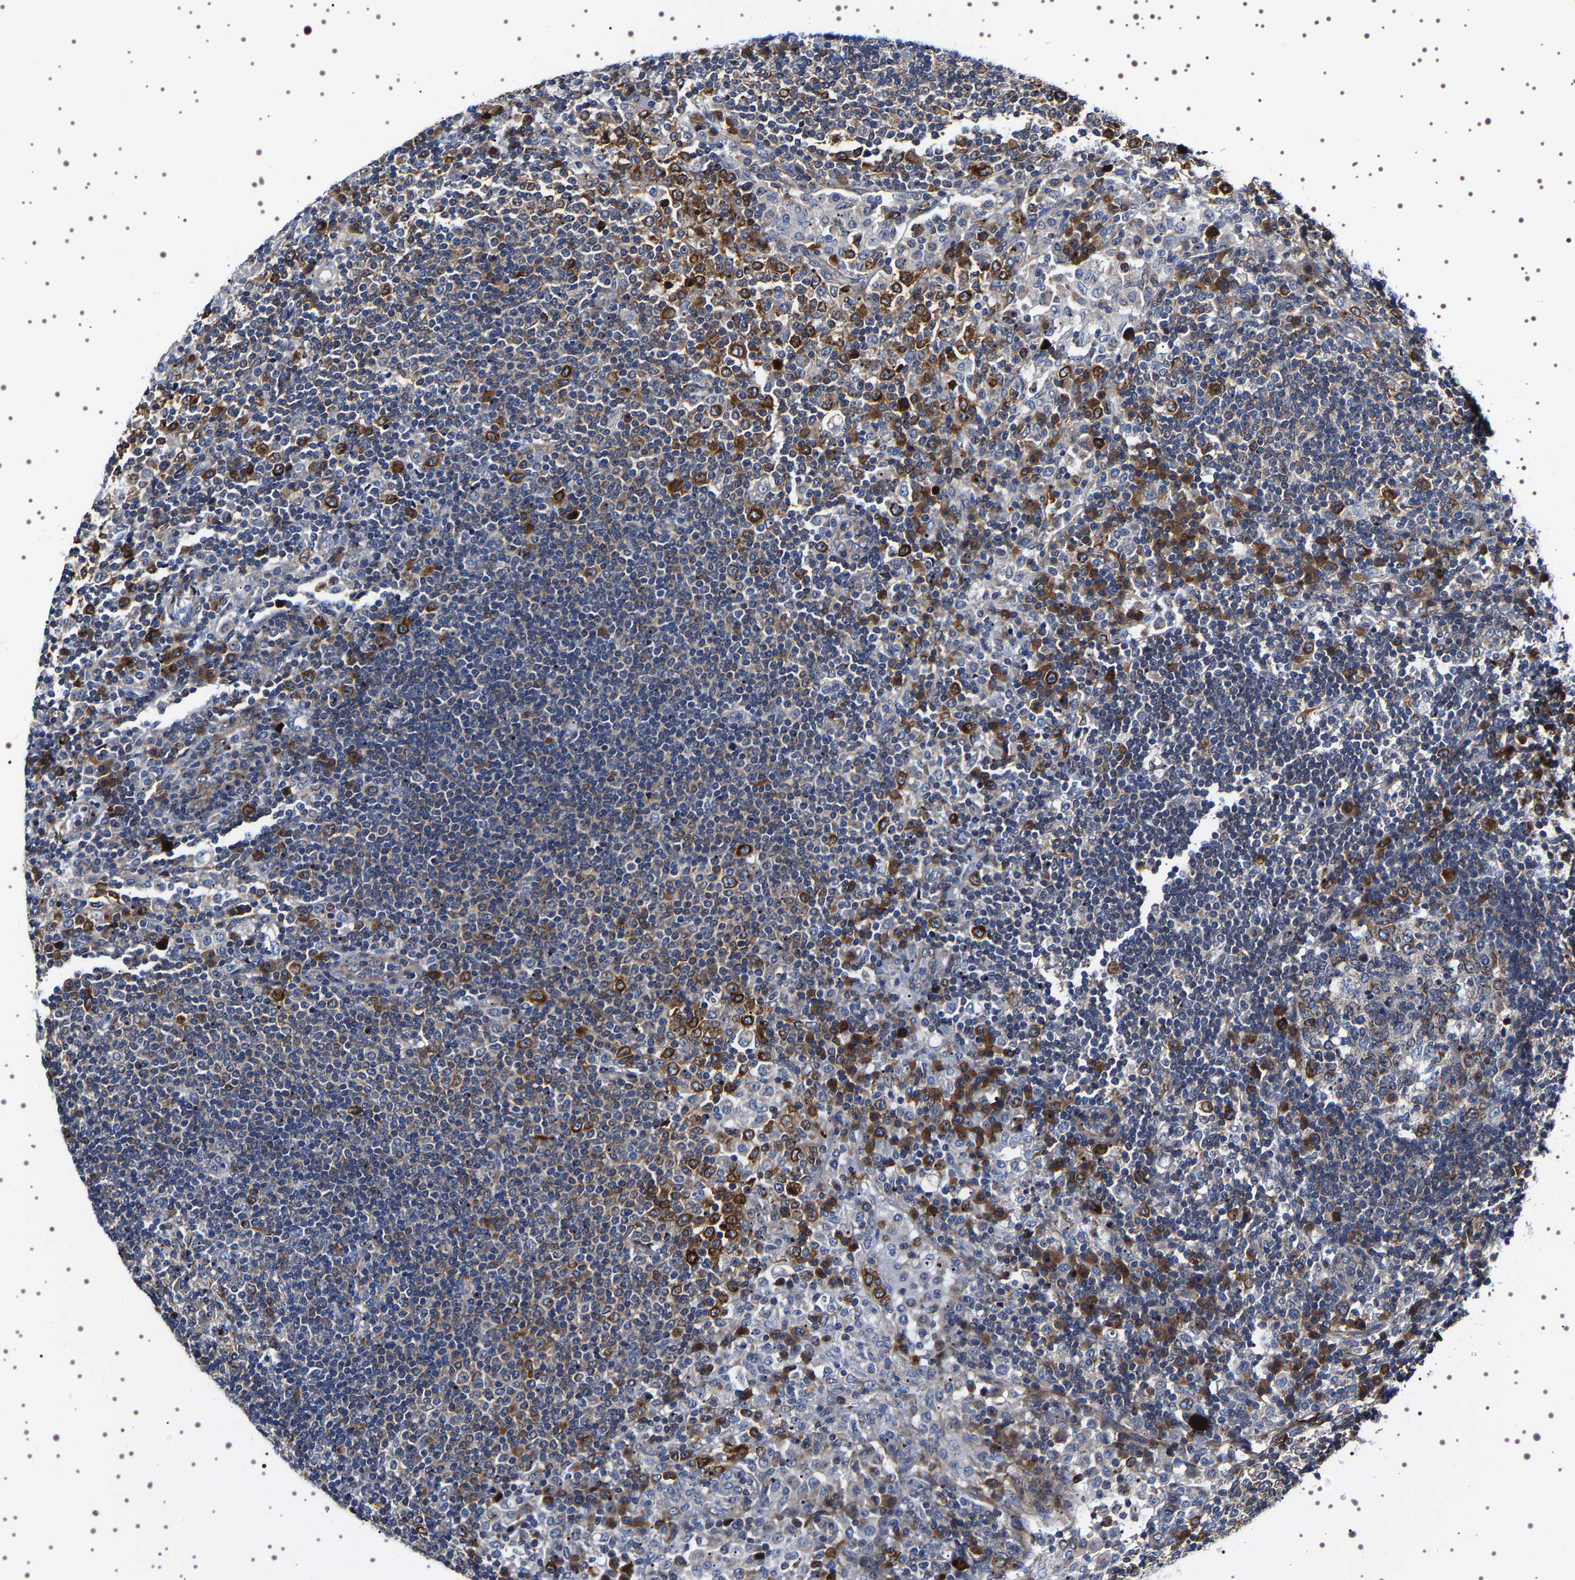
{"staining": {"intensity": "moderate", "quantity": "25%-75%", "location": "cytoplasmic/membranous"}, "tissue": "lymph node", "cell_type": "Germinal center cells", "image_type": "normal", "snomed": [{"axis": "morphology", "description": "Normal tissue, NOS"}, {"axis": "topography", "description": "Lymph node"}], "caption": "Immunohistochemistry of unremarkable lymph node reveals medium levels of moderate cytoplasmic/membranous expression in about 25%-75% of germinal center cells. The staining was performed using DAB, with brown indicating positive protein expression. Nuclei are stained blue with hematoxylin.", "gene": "SQLE", "patient": {"sex": "female", "age": 53}}